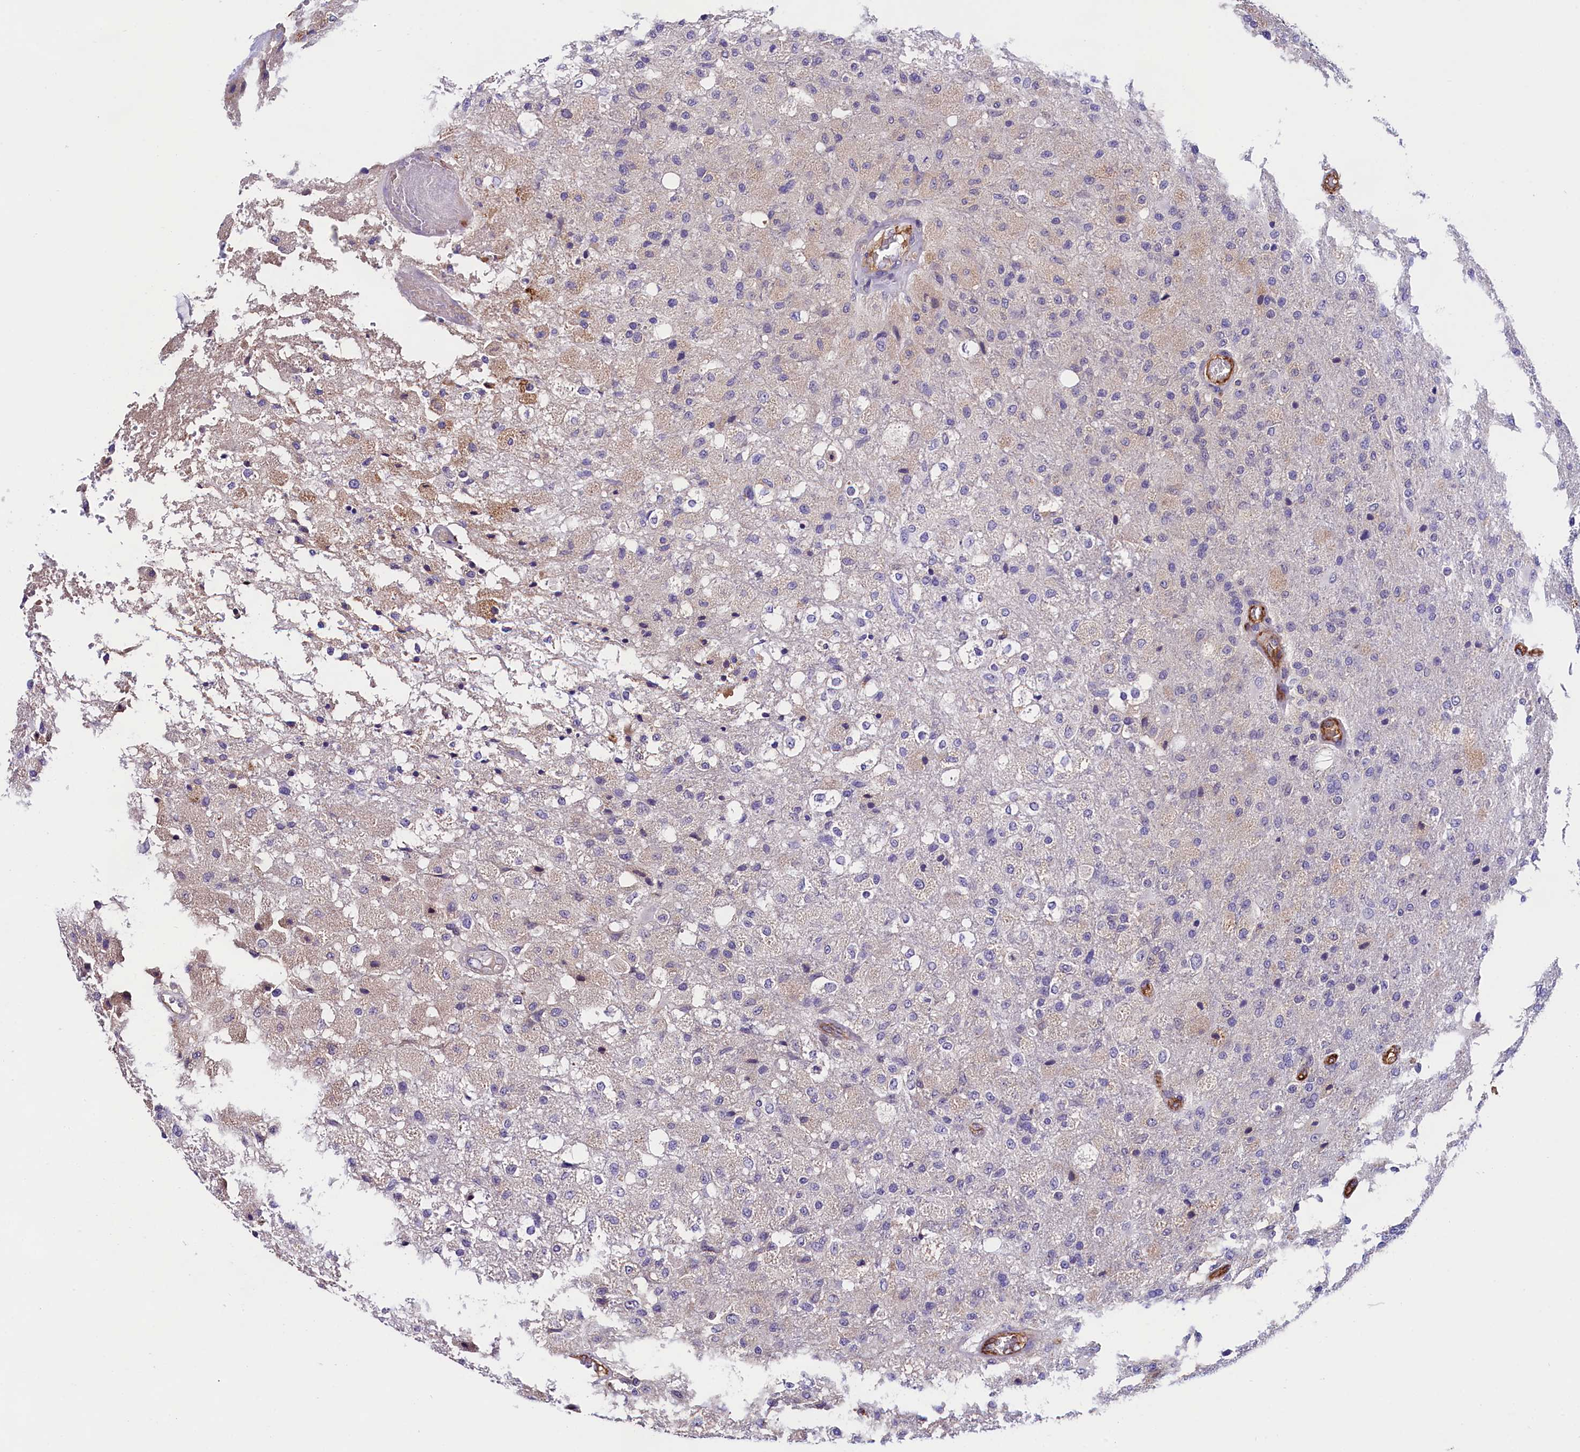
{"staining": {"intensity": "negative", "quantity": "none", "location": "none"}, "tissue": "glioma", "cell_type": "Tumor cells", "image_type": "cancer", "snomed": [{"axis": "morphology", "description": "Normal tissue, NOS"}, {"axis": "morphology", "description": "Glioma, malignant, High grade"}, {"axis": "topography", "description": "Cerebral cortex"}], "caption": "Immunohistochemical staining of high-grade glioma (malignant) shows no significant expression in tumor cells.", "gene": "OAS3", "patient": {"sex": "male", "age": 77}}